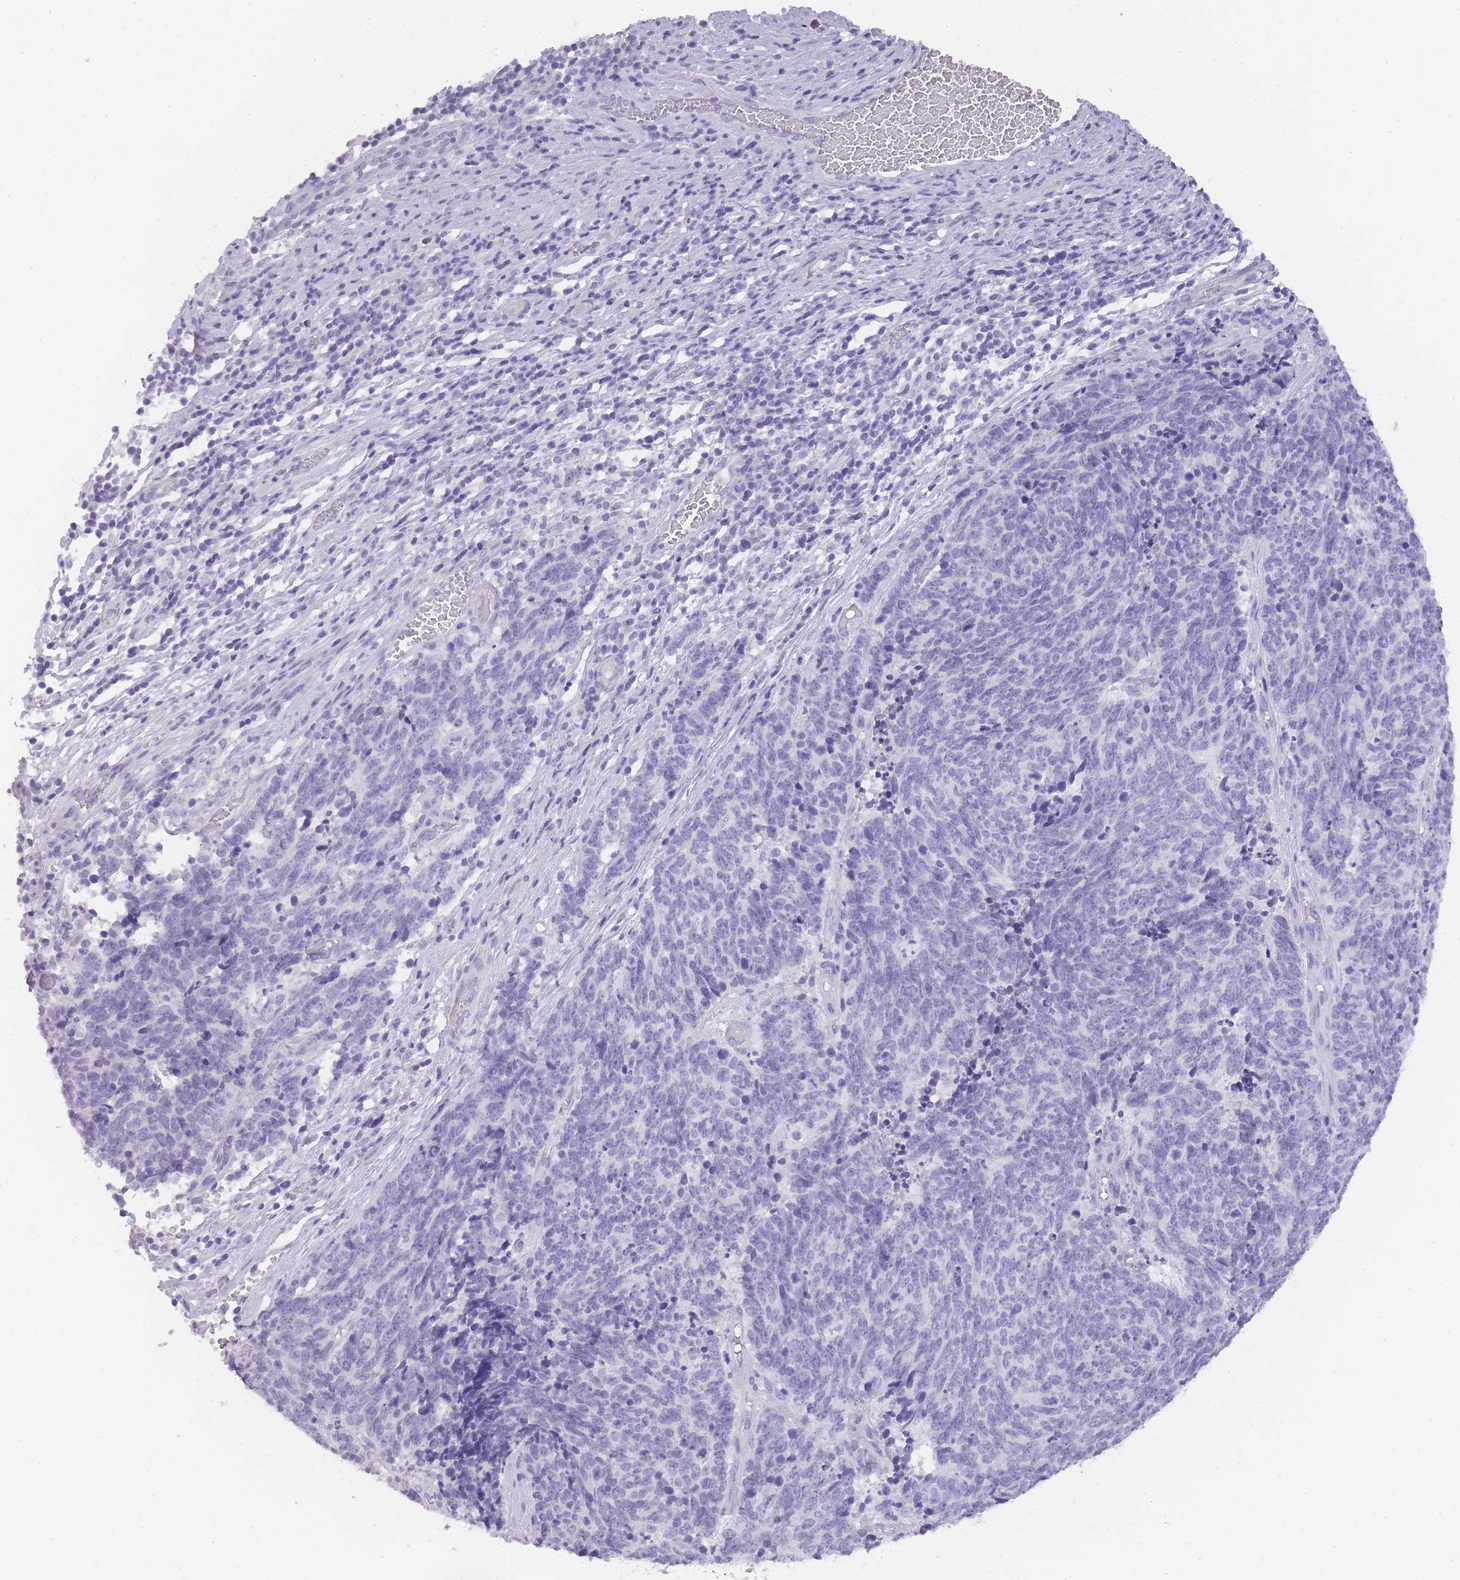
{"staining": {"intensity": "negative", "quantity": "none", "location": "none"}, "tissue": "cervical cancer", "cell_type": "Tumor cells", "image_type": "cancer", "snomed": [{"axis": "morphology", "description": "Squamous cell carcinoma, NOS"}, {"axis": "topography", "description": "Cervix"}], "caption": "This photomicrograph is of cervical squamous cell carcinoma stained with IHC to label a protein in brown with the nuclei are counter-stained blue. There is no positivity in tumor cells.", "gene": "TCP11", "patient": {"sex": "female", "age": 29}}